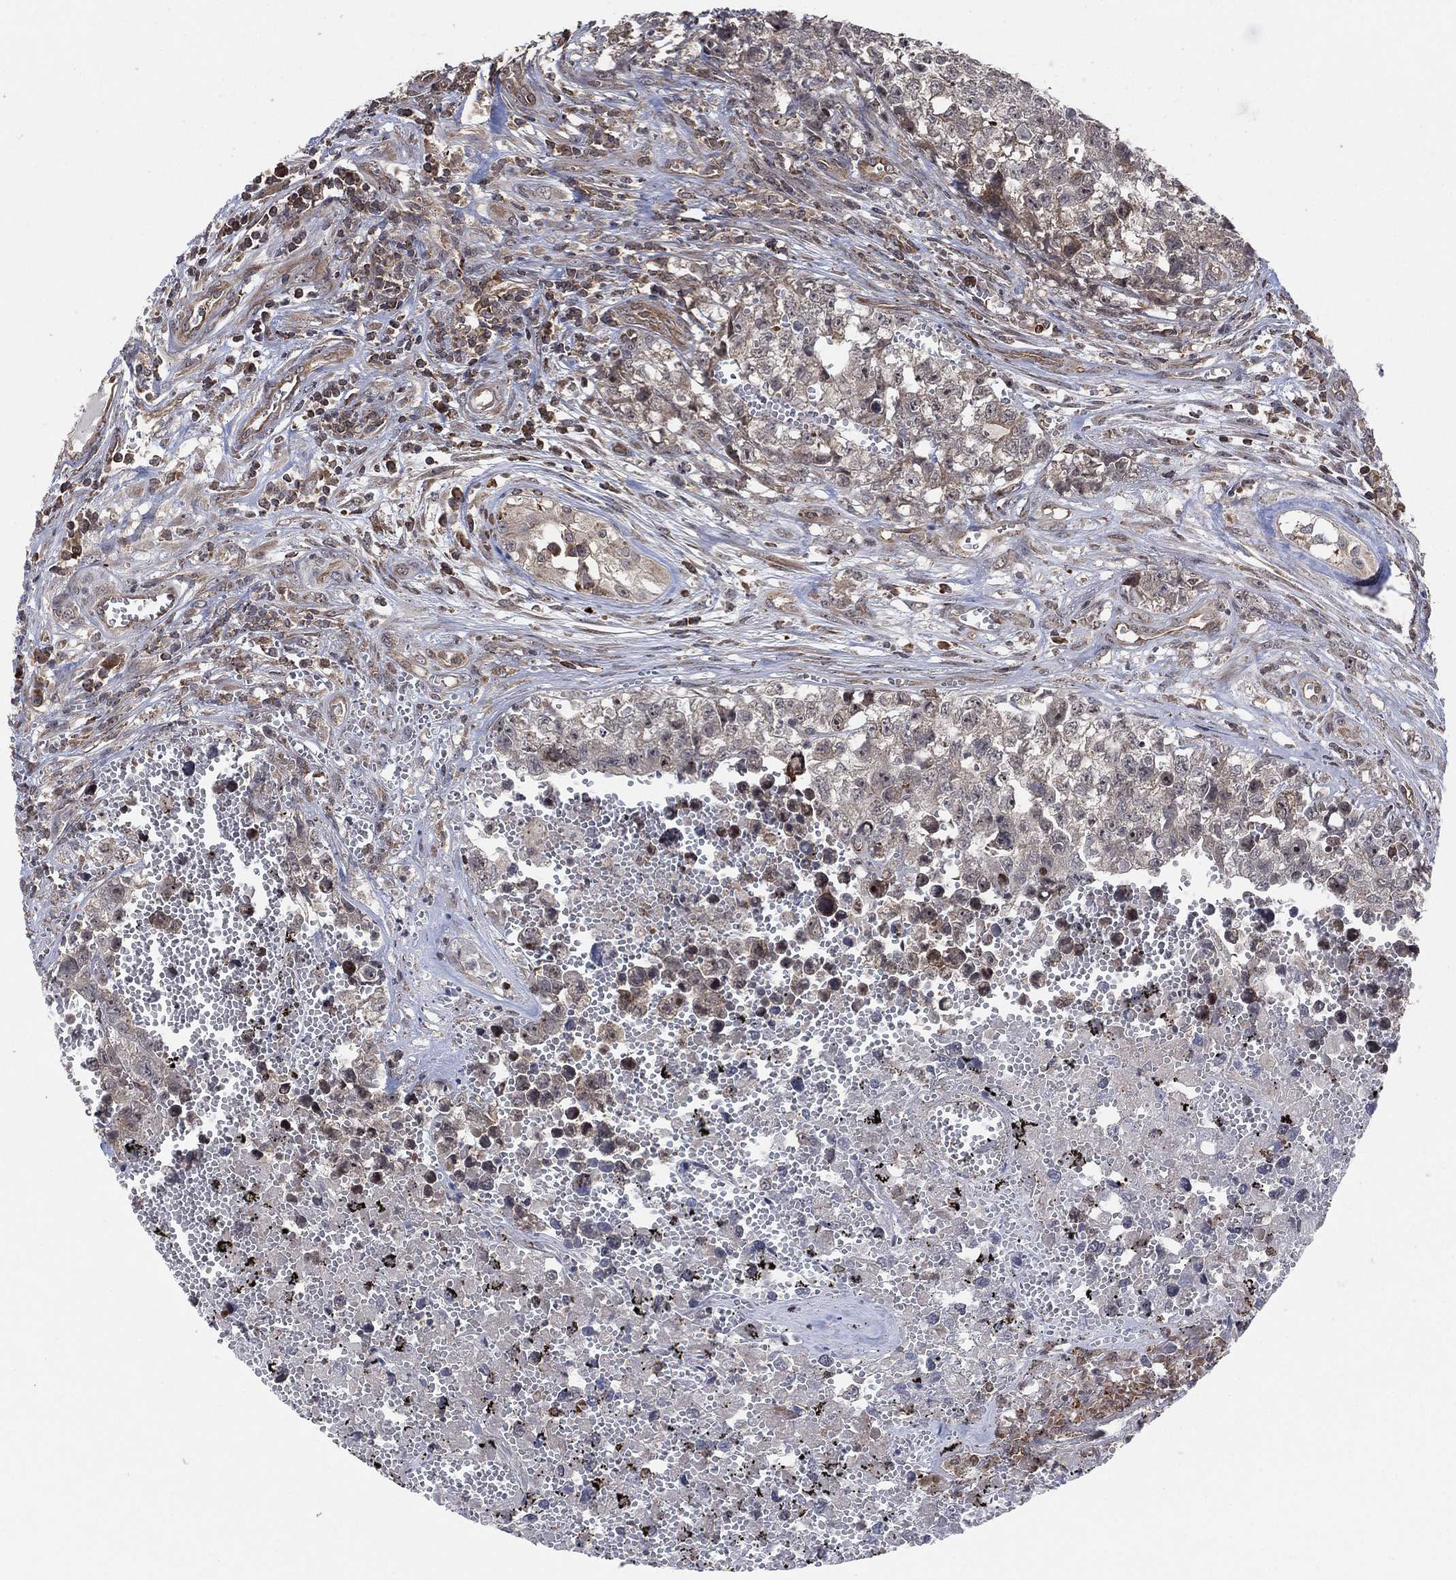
{"staining": {"intensity": "negative", "quantity": "none", "location": "none"}, "tissue": "testis cancer", "cell_type": "Tumor cells", "image_type": "cancer", "snomed": [{"axis": "morphology", "description": "Seminoma, NOS"}, {"axis": "morphology", "description": "Carcinoma, Embryonal, NOS"}, {"axis": "topography", "description": "Testis"}], "caption": "The immunohistochemistry (IHC) histopathology image has no significant positivity in tumor cells of testis cancer tissue.", "gene": "TMCO1", "patient": {"sex": "male", "age": 22}}